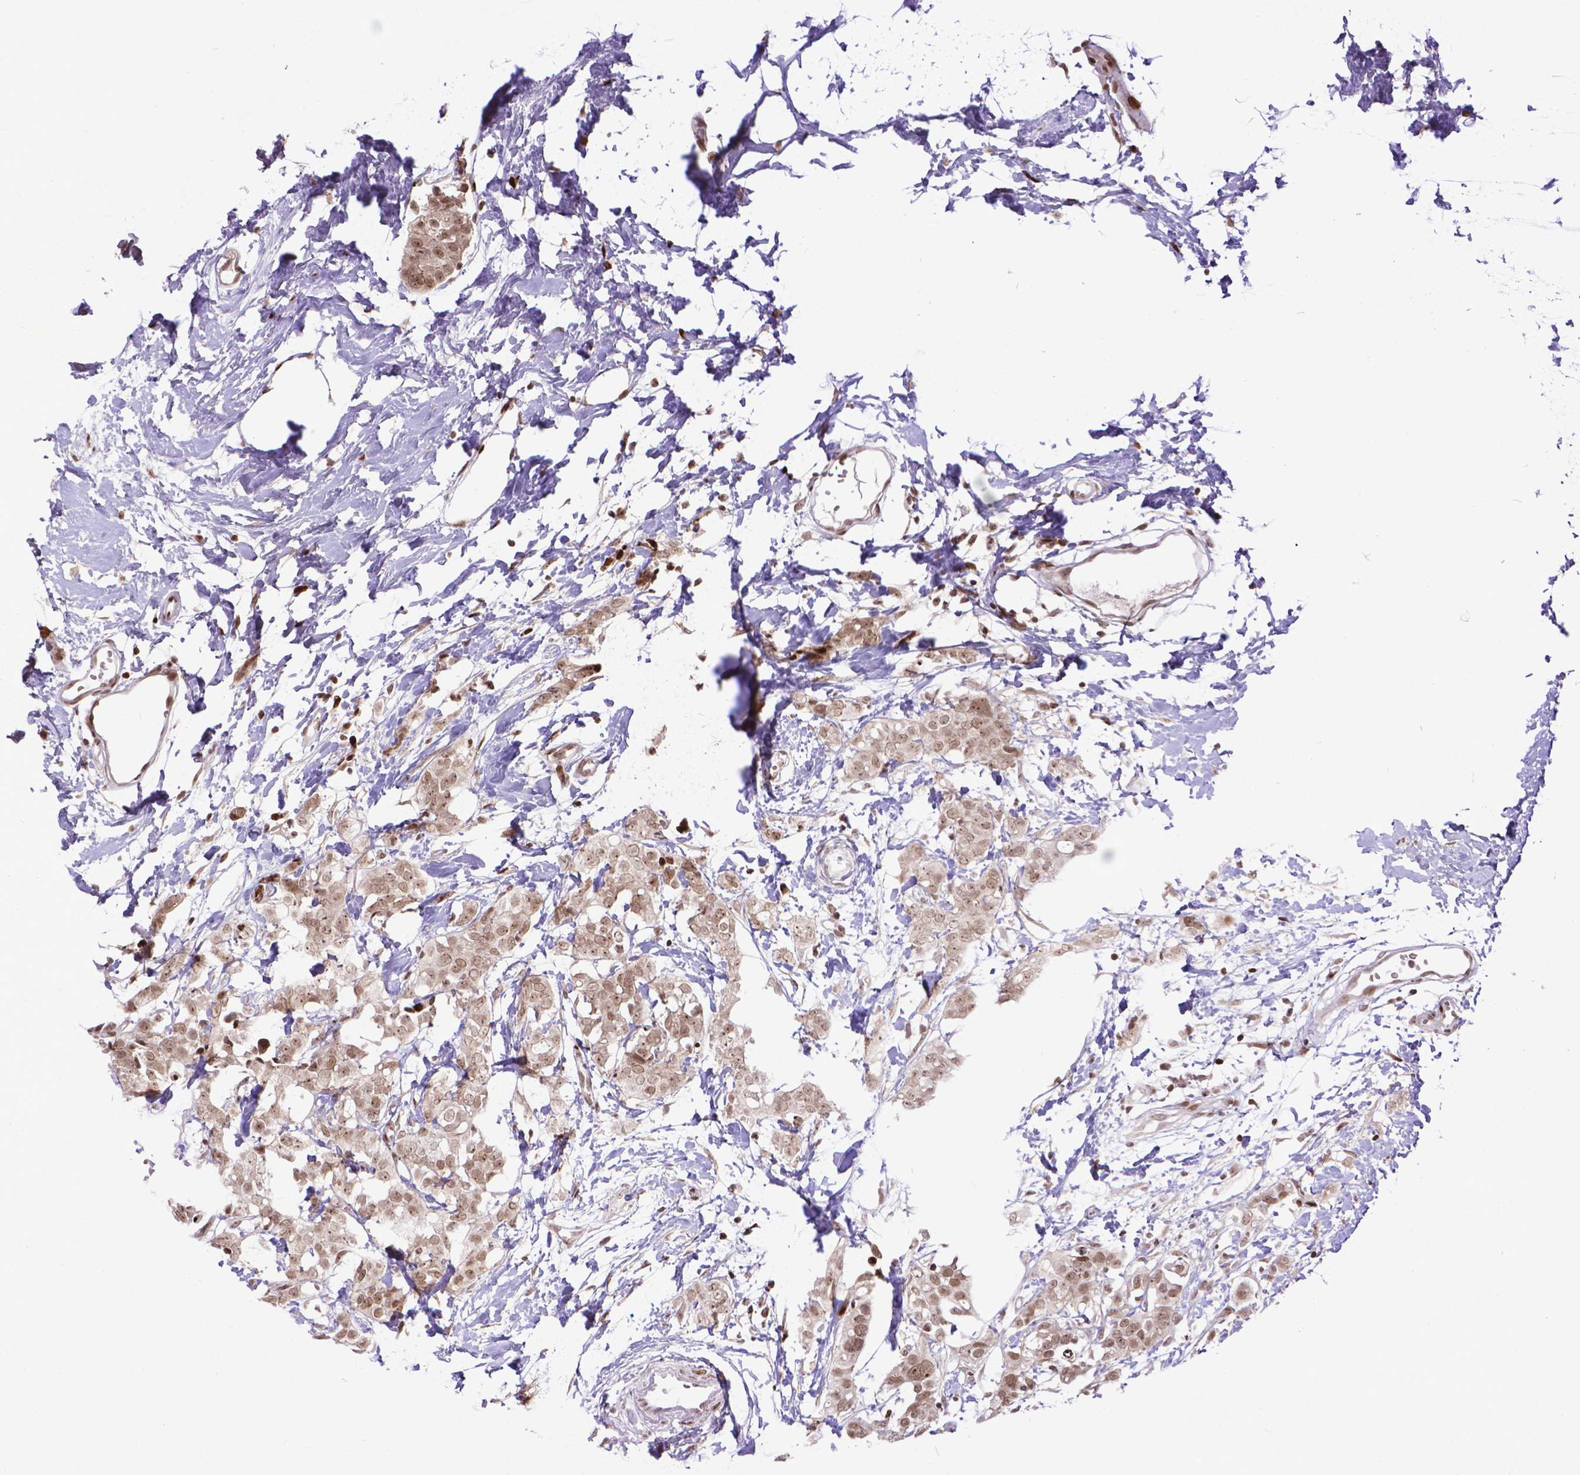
{"staining": {"intensity": "weak", "quantity": ">75%", "location": "nuclear"}, "tissue": "breast cancer", "cell_type": "Tumor cells", "image_type": "cancer", "snomed": [{"axis": "morphology", "description": "Duct carcinoma"}, {"axis": "topography", "description": "Breast"}], "caption": "Protein staining of breast invasive ductal carcinoma tissue reveals weak nuclear positivity in about >75% of tumor cells. Nuclei are stained in blue.", "gene": "AMER1", "patient": {"sex": "female", "age": 40}}